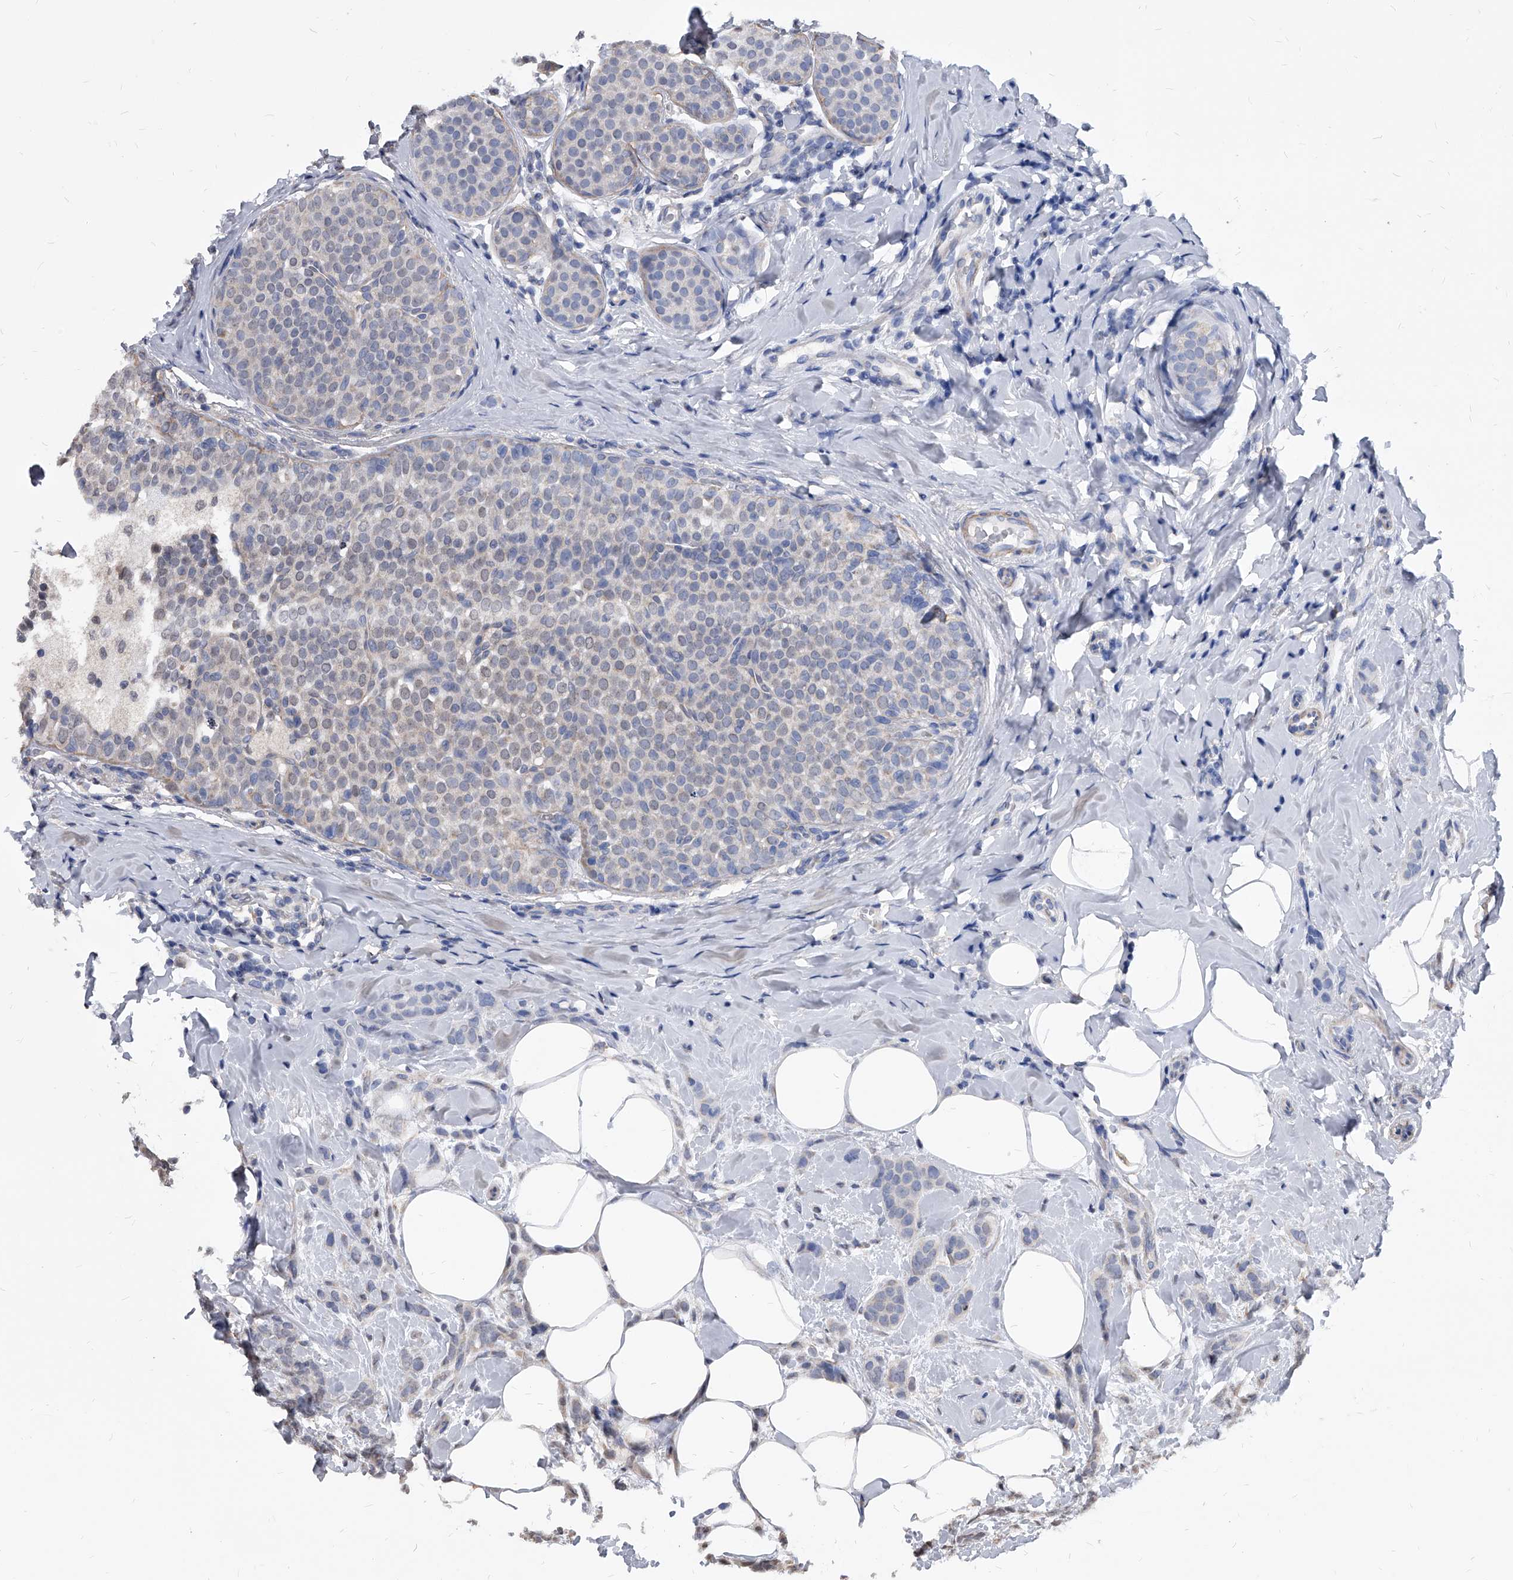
{"staining": {"intensity": "weak", "quantity": "<25%", "location": "cytoplasmic/membranous"}, "tissue": "breast cancer", "cell_type": "Tumor cells", "image_type": "cancer", "snomed": [{"axis": "morphology", "description": "Lobular carcinoma, in situ"}, {"axis": "morphology", "description": "Lobular carcinoma"}, {"axis": "topography", "description": "Breast"}], "caption": "Breast cancer stained for a protein using immunohistochemistry displays no expression tumor cells.", "gene": "DUSP22", "patient": {"sex": "female", "age": 41}}